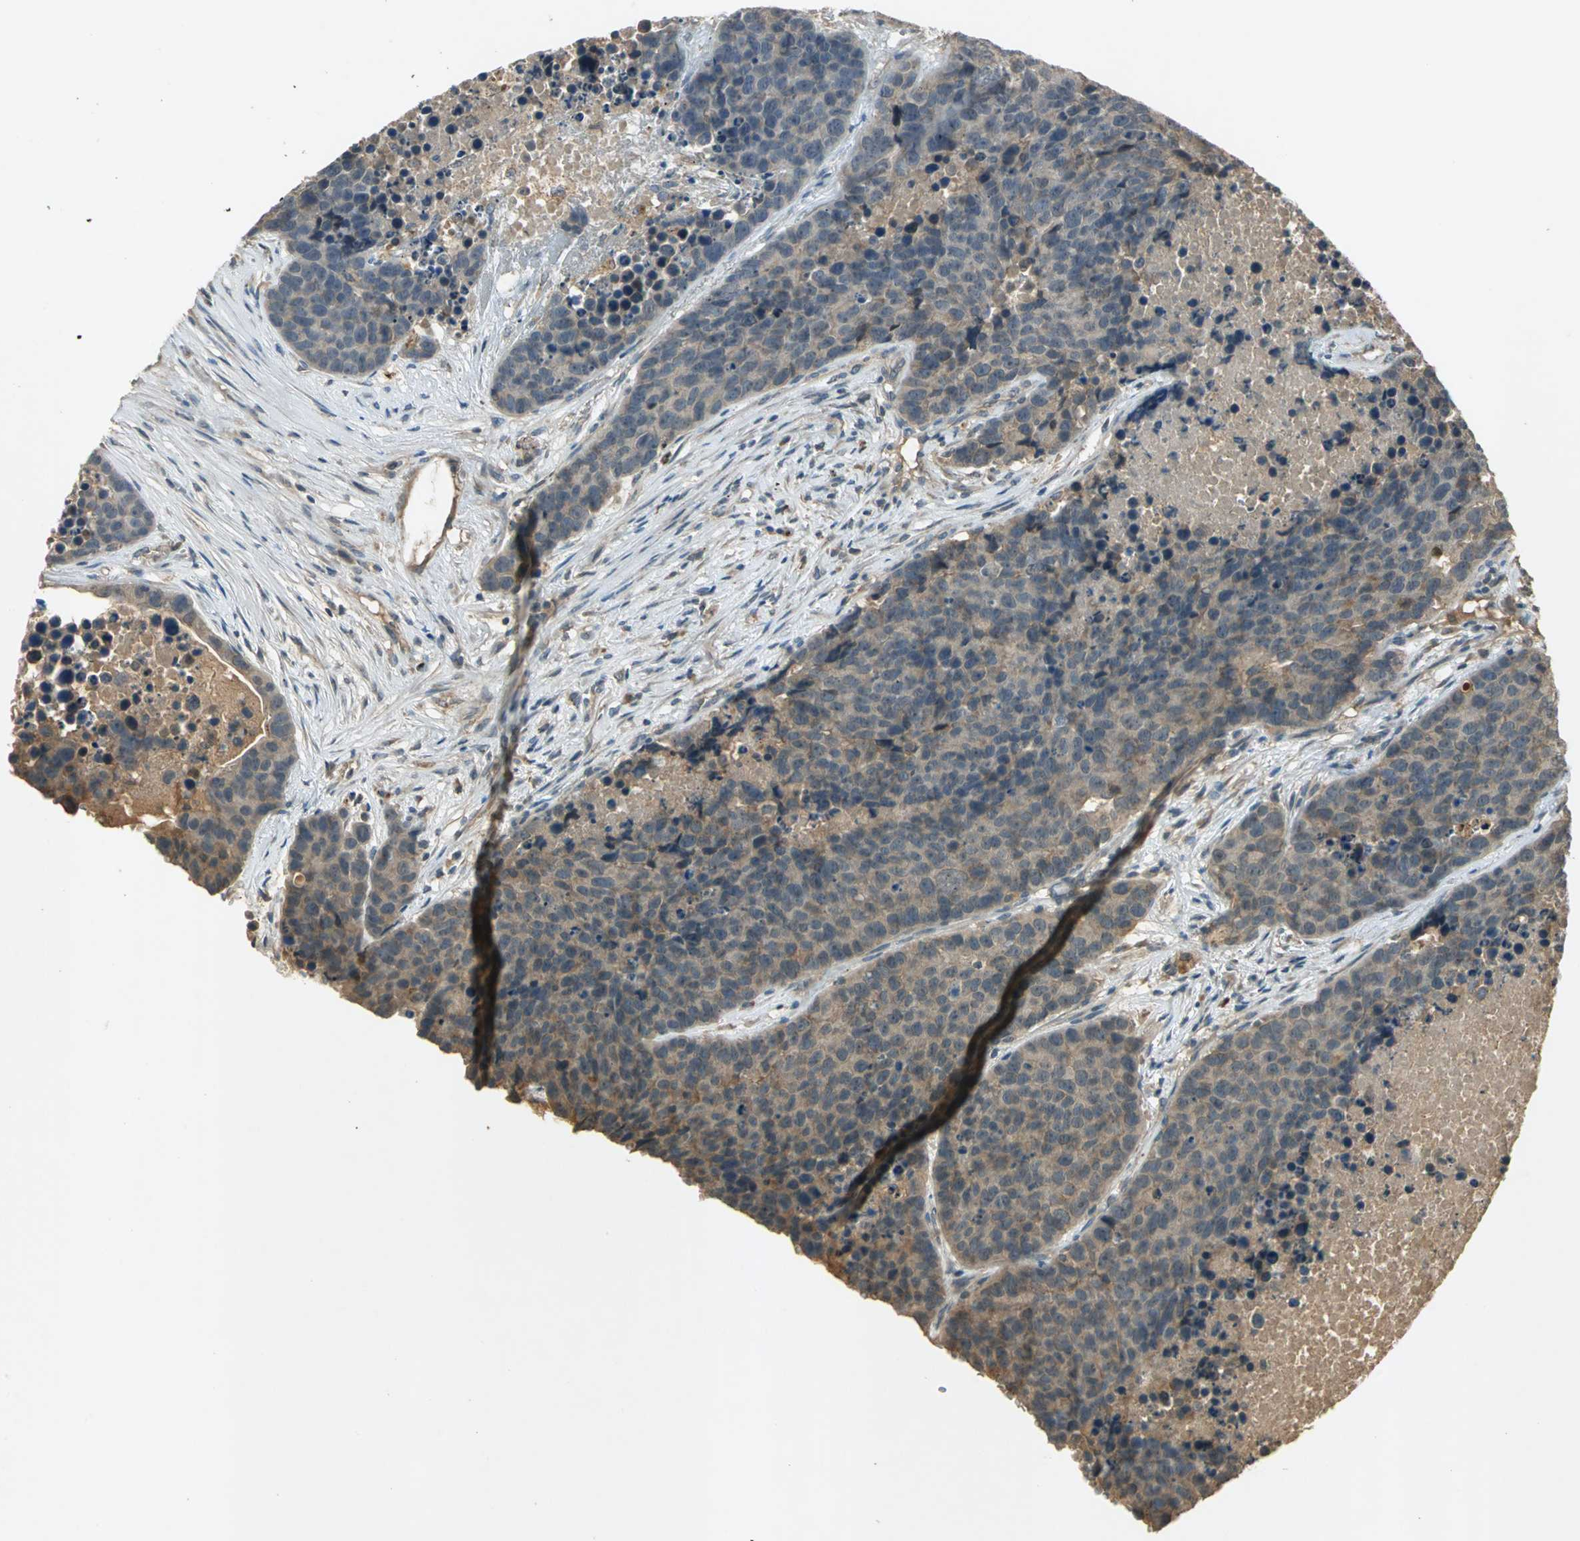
{"staining": {"intensity": "weak", "quantity": ">75%", "location": "cytoplasmic/membranous"}, "tissue": "carcinoid", "cell_type": "Tumor cells", "image_type": "cancer", "snomed": [{"axis": "morphology", "description": "Carcinoid, malignant, NOS"}, {"axis": "topography", "description": "Lung"}], "caption": "This image displays carcinoid (malignant) stained with immunohistochemistry (IHC) to label a protein in brown. The cytoplasmic/membranous of tumor cells show weak positivity for the protein. Nuclei are counter-stained blue.", "gene": "KEAP1", "patient": {"sex": "male", "age": 60}}